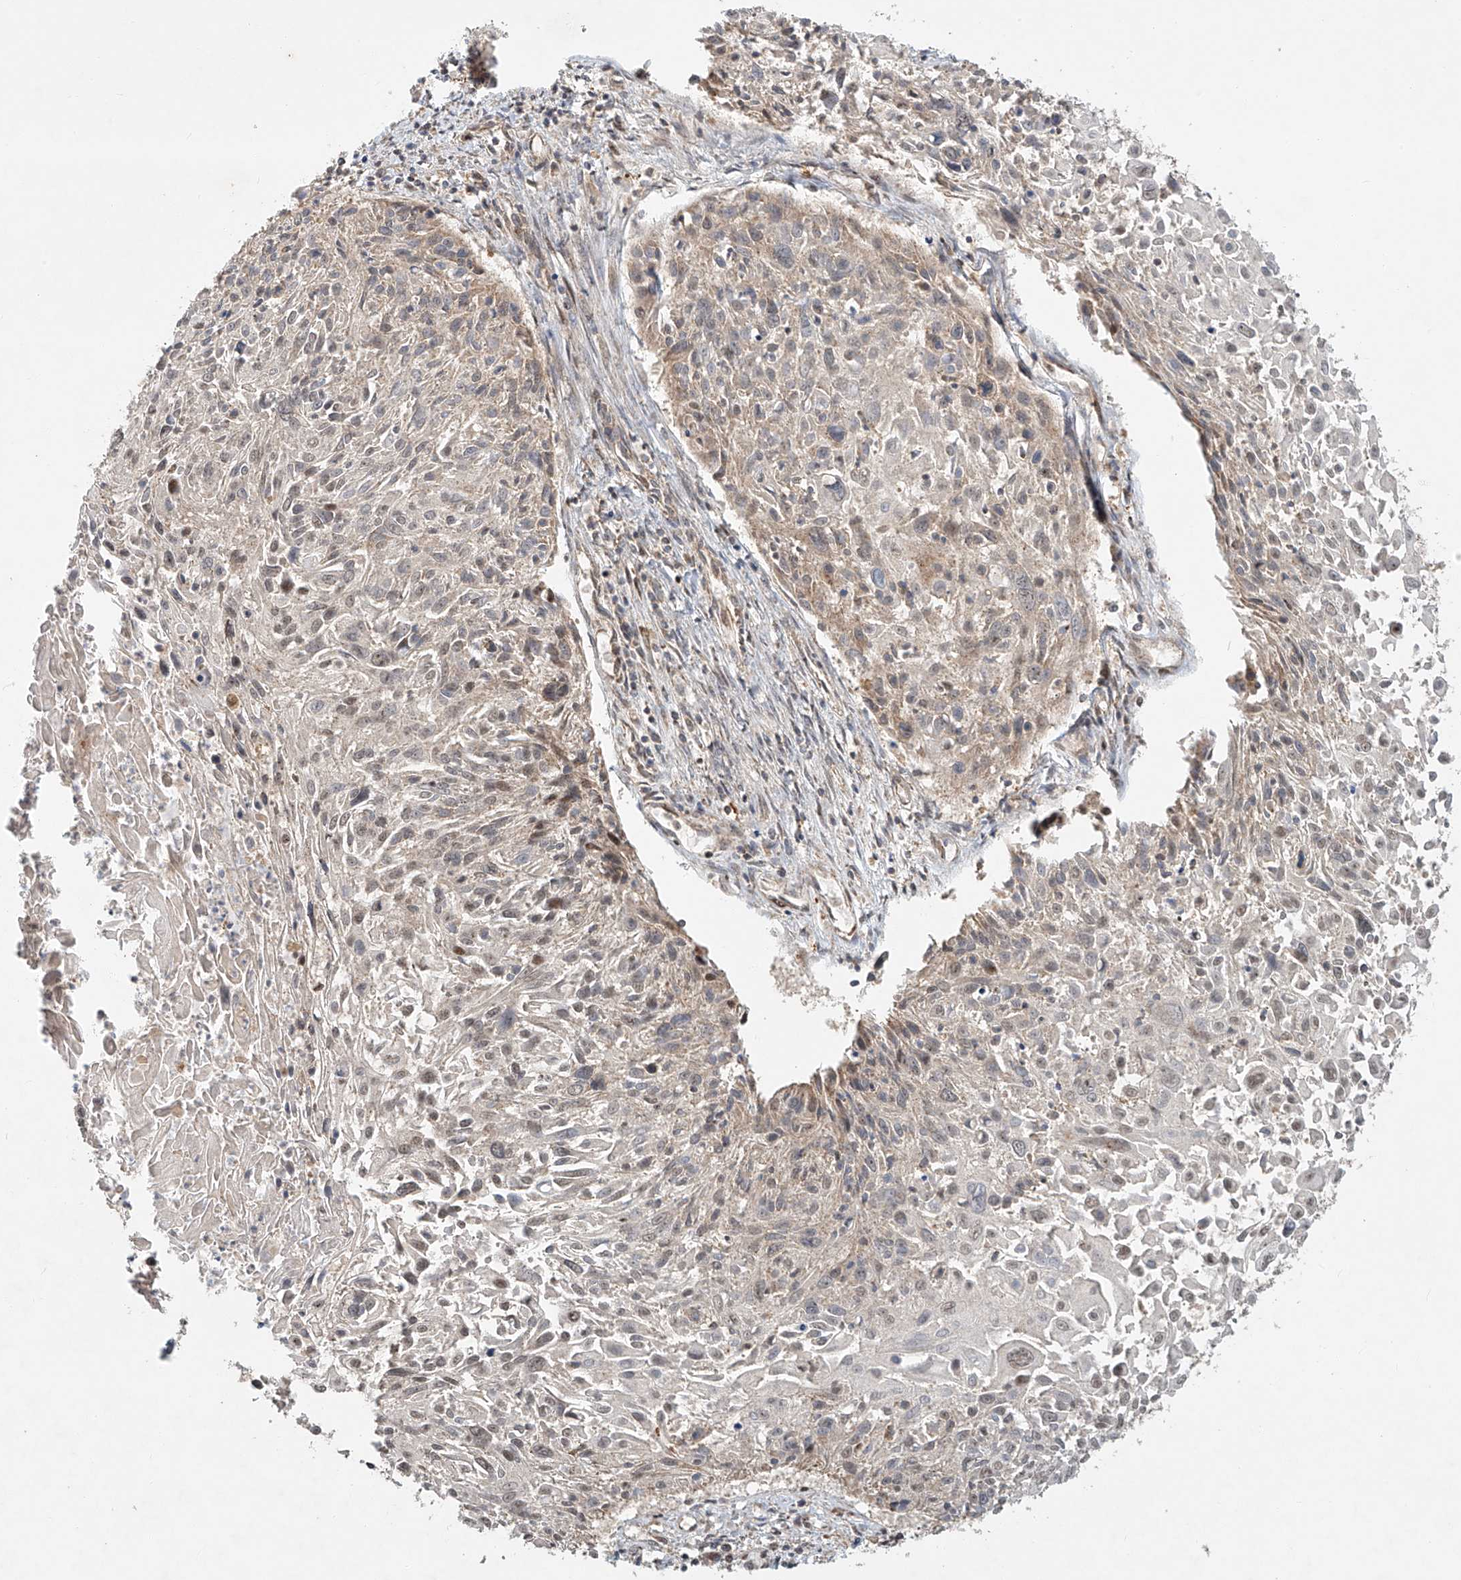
{"staining": {"intensity": "negative", "quantity": "none", "location": "none"}, "tissue": "cervical cancer", "cell_type": "Tumor cells", "image_type": "cancer", "snomed": [{"axis": "morphology", "description": "Squamous cell carcinoma, NOS"}, {"axis": "topography", "description": "Cervix"}], "caption": "A photomicrograph of human squamous cell carcinoma (cervical) is negative for staining in tumor cells.", "gene": "SYTL3", "patient": {"sex": "female", "age": 51}}